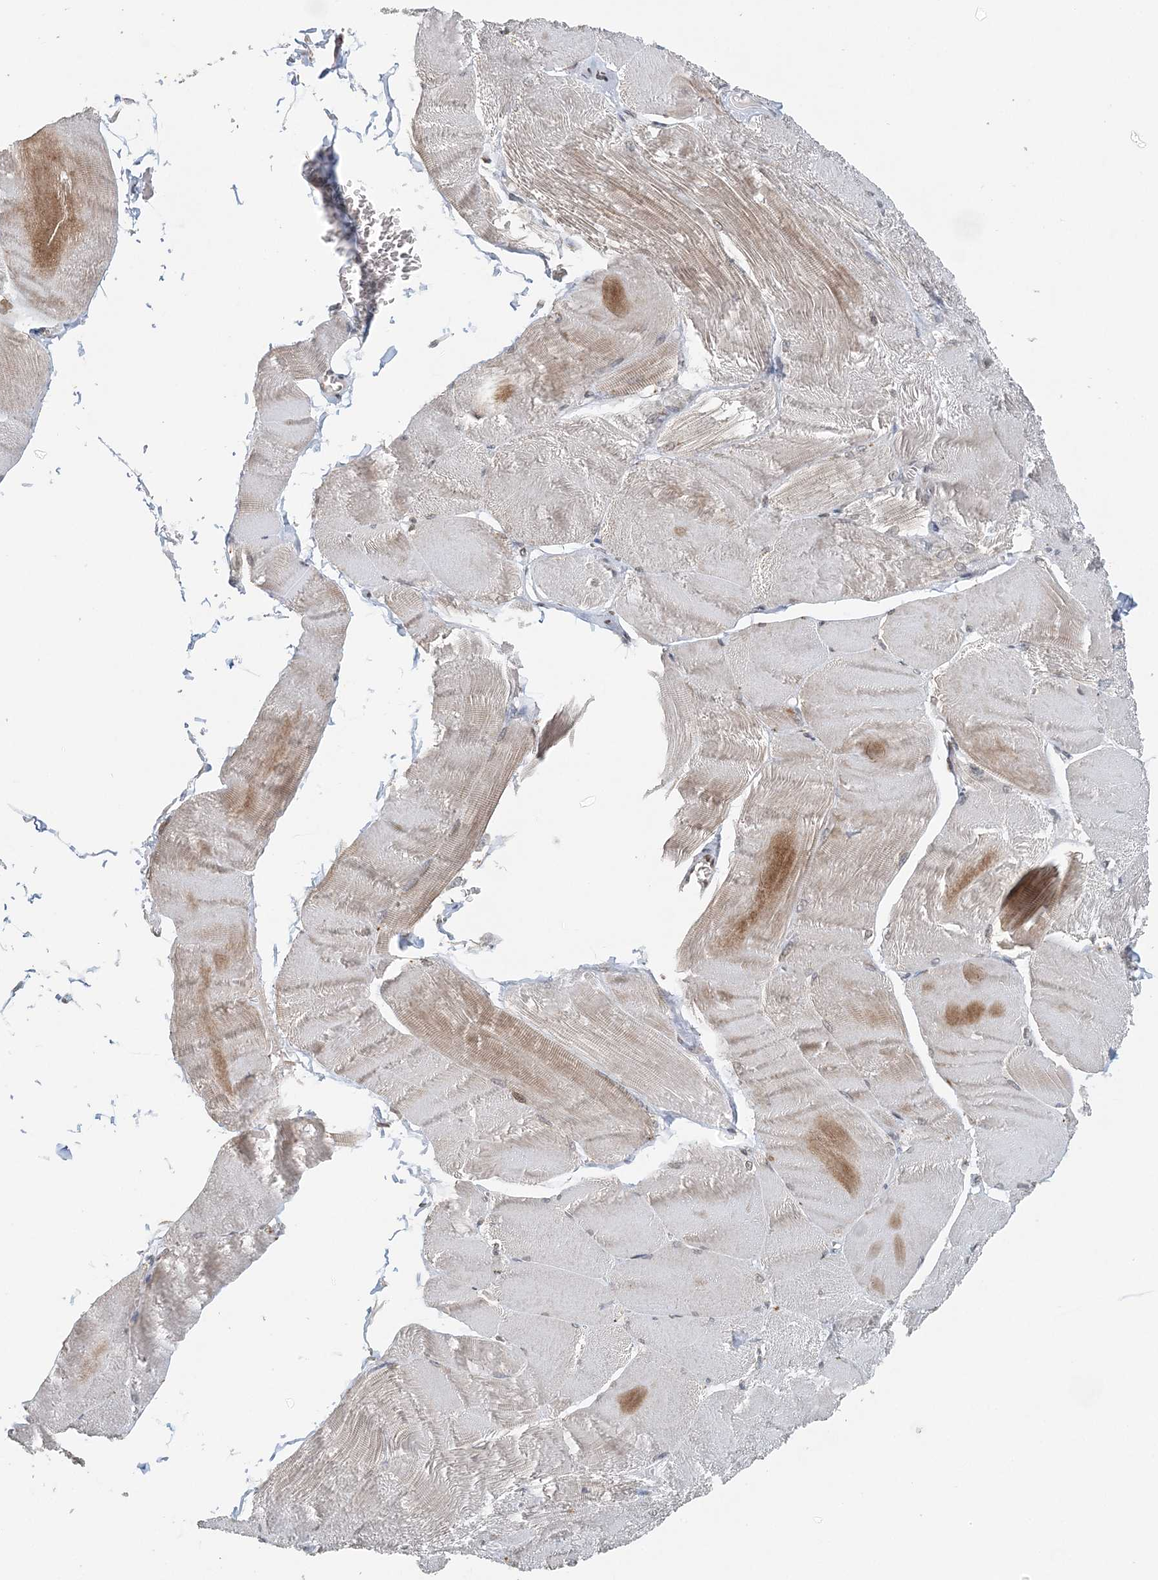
{"staining": {"intensity": "weak", "quantity": "25%-75%", "location": "cytoplasmic/membranous"}, "tissue": "skeletal muscle", "cell_type": "Myocytes", "image_type": "normal", "snomed": [{"axis": "morphology", "description": "Normal tissue, NOS"}, {"axis": "morphology", "description": "Basal cell carcinoma"}, {"axis": "topography", "description": "Skeletal muscle"}], "caption": "Skeletal muscle stained for a protein (brown) reveals weak cytoplasmic/membranous positive expression in about 25%-75% of myocytes.", "gene": "FAM110A", "patient": {"sex": "female", "age": 64}}